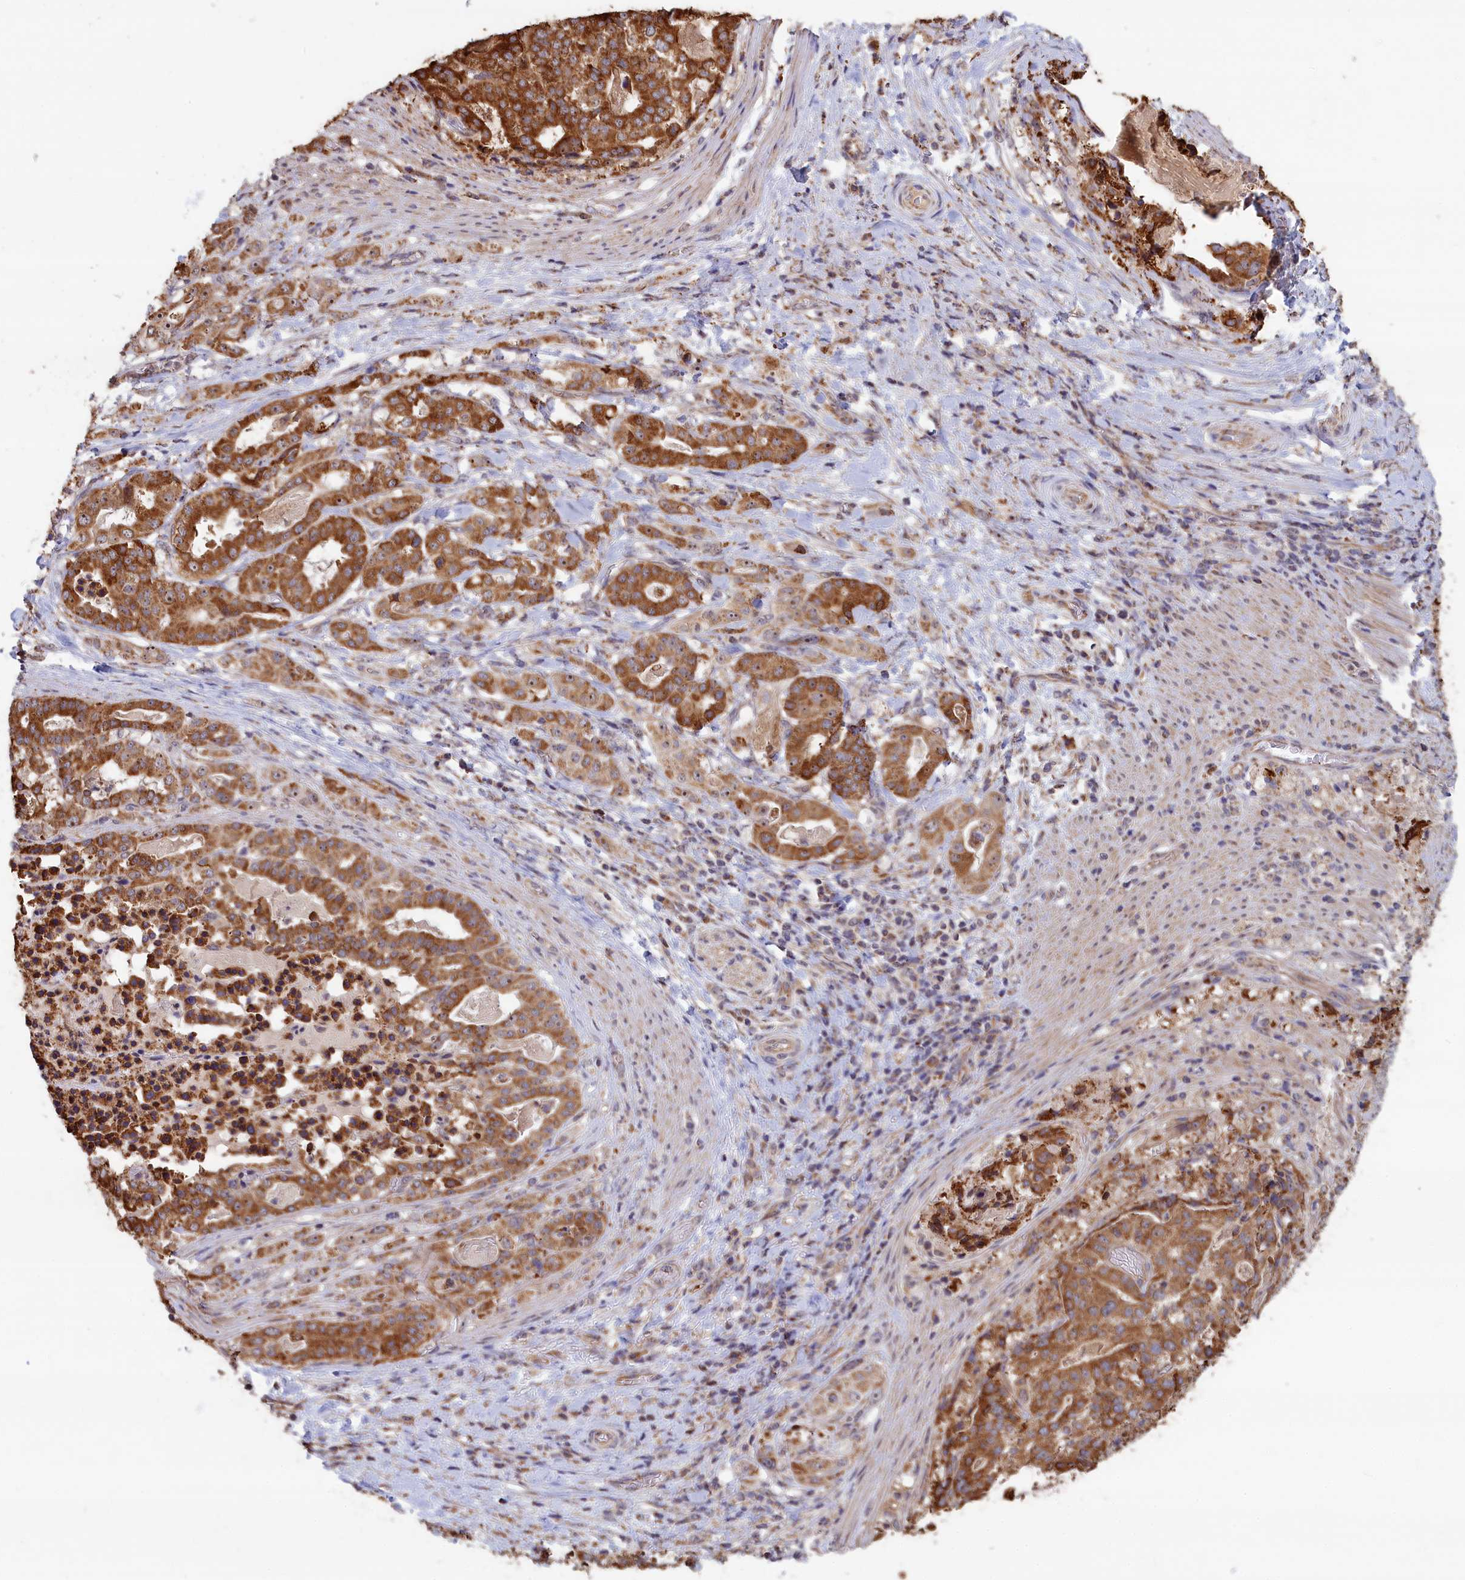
{"staining": {"intensity": "strong", "quantity": ">75%", "location": "cytoplasmic/membranous"}, "tissue": "stomach cancer", "cell_type": "Tumor cells", "image_type": "cancer", "snomed": [{"axis": "morphology", "description": "Adenocarcinoma, NOS"}, {"axis": "topography", "description": "Stomach"}], "caption": "Protein staining of stomach cancer tissue displays strong cytoplasmic/membranous staining in about >75% of tumor cells.", "gene": "ZNF816", "patient": {"sex": "male", "age": 48}}